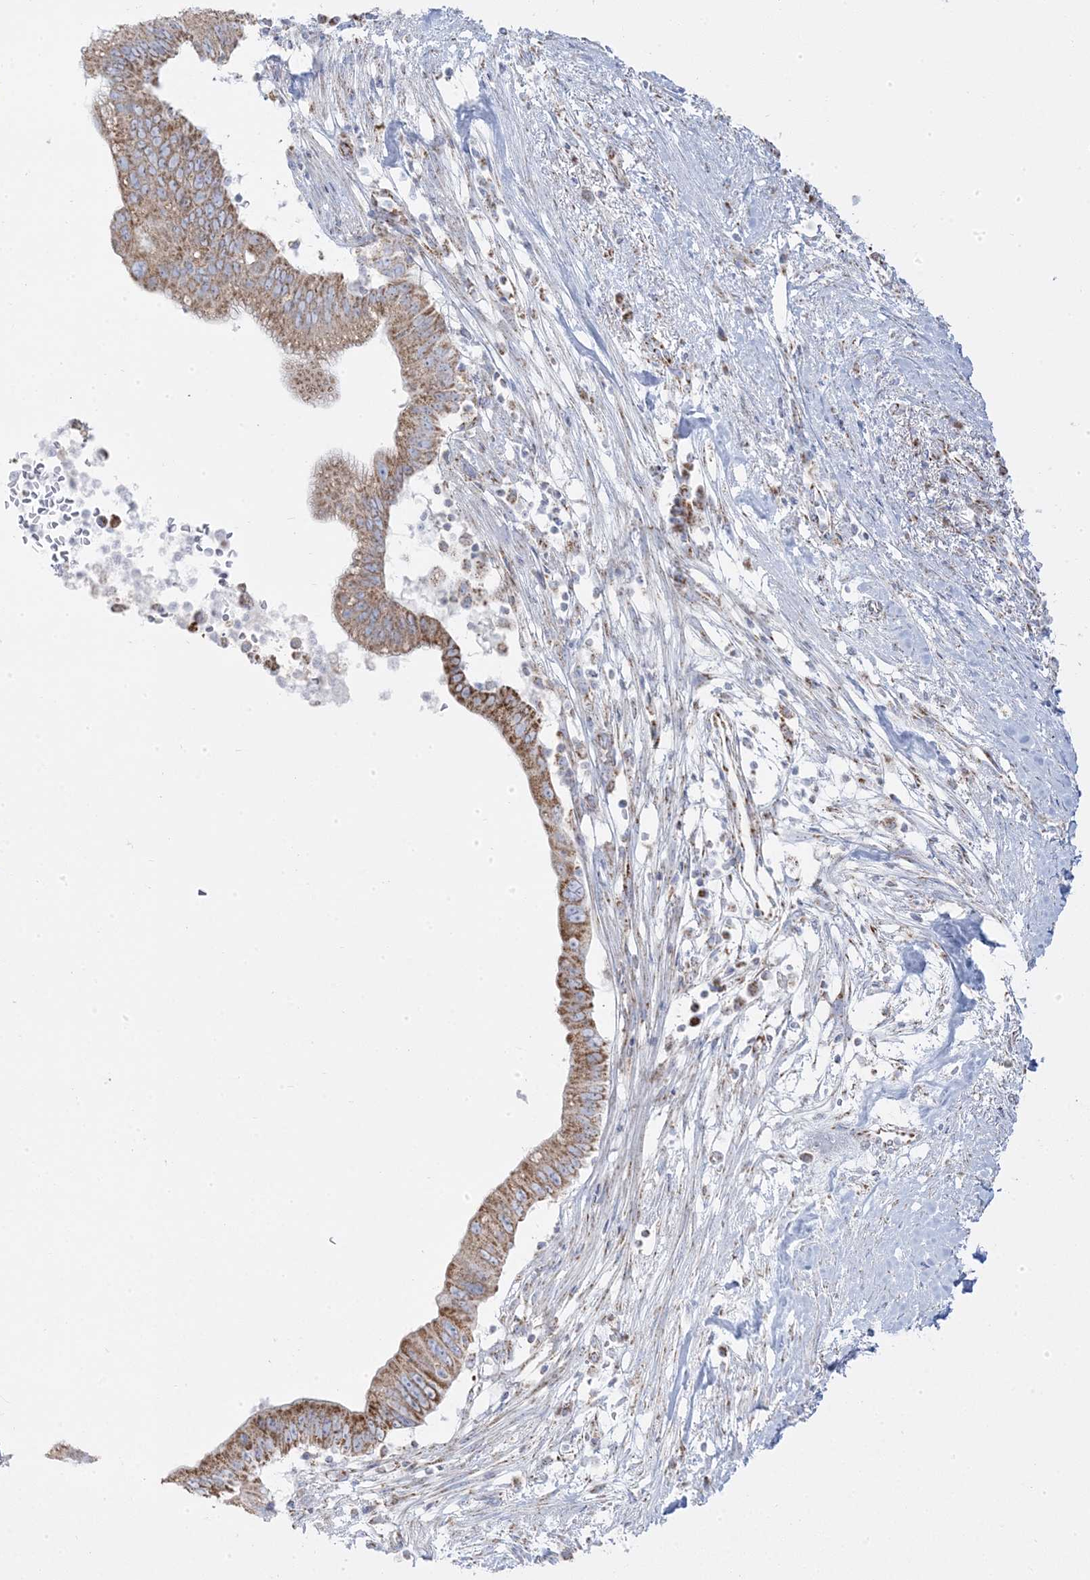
{"staining": {"intensity": "moderate", "quantity": ">75%", "location": "cytoplasmic/membranous"}, "tissue": "pancreatic cancer", "cell_type": "Tumor cells", "image_type": "cancer", "snomed": [{"axis": "morphology", "description": "Adenocarcinoma, NOS"}, {"axis": "topography", "description": "Pancreas"}], "caption": "Human pancreatic adenocarcinoma stained for a protein (brown) displays moderate cytoplasmic/membranous positive expression in about >75% of tumor cells.", "gene": "PCCB", "patient": {"sex": "male", "age": 68}}